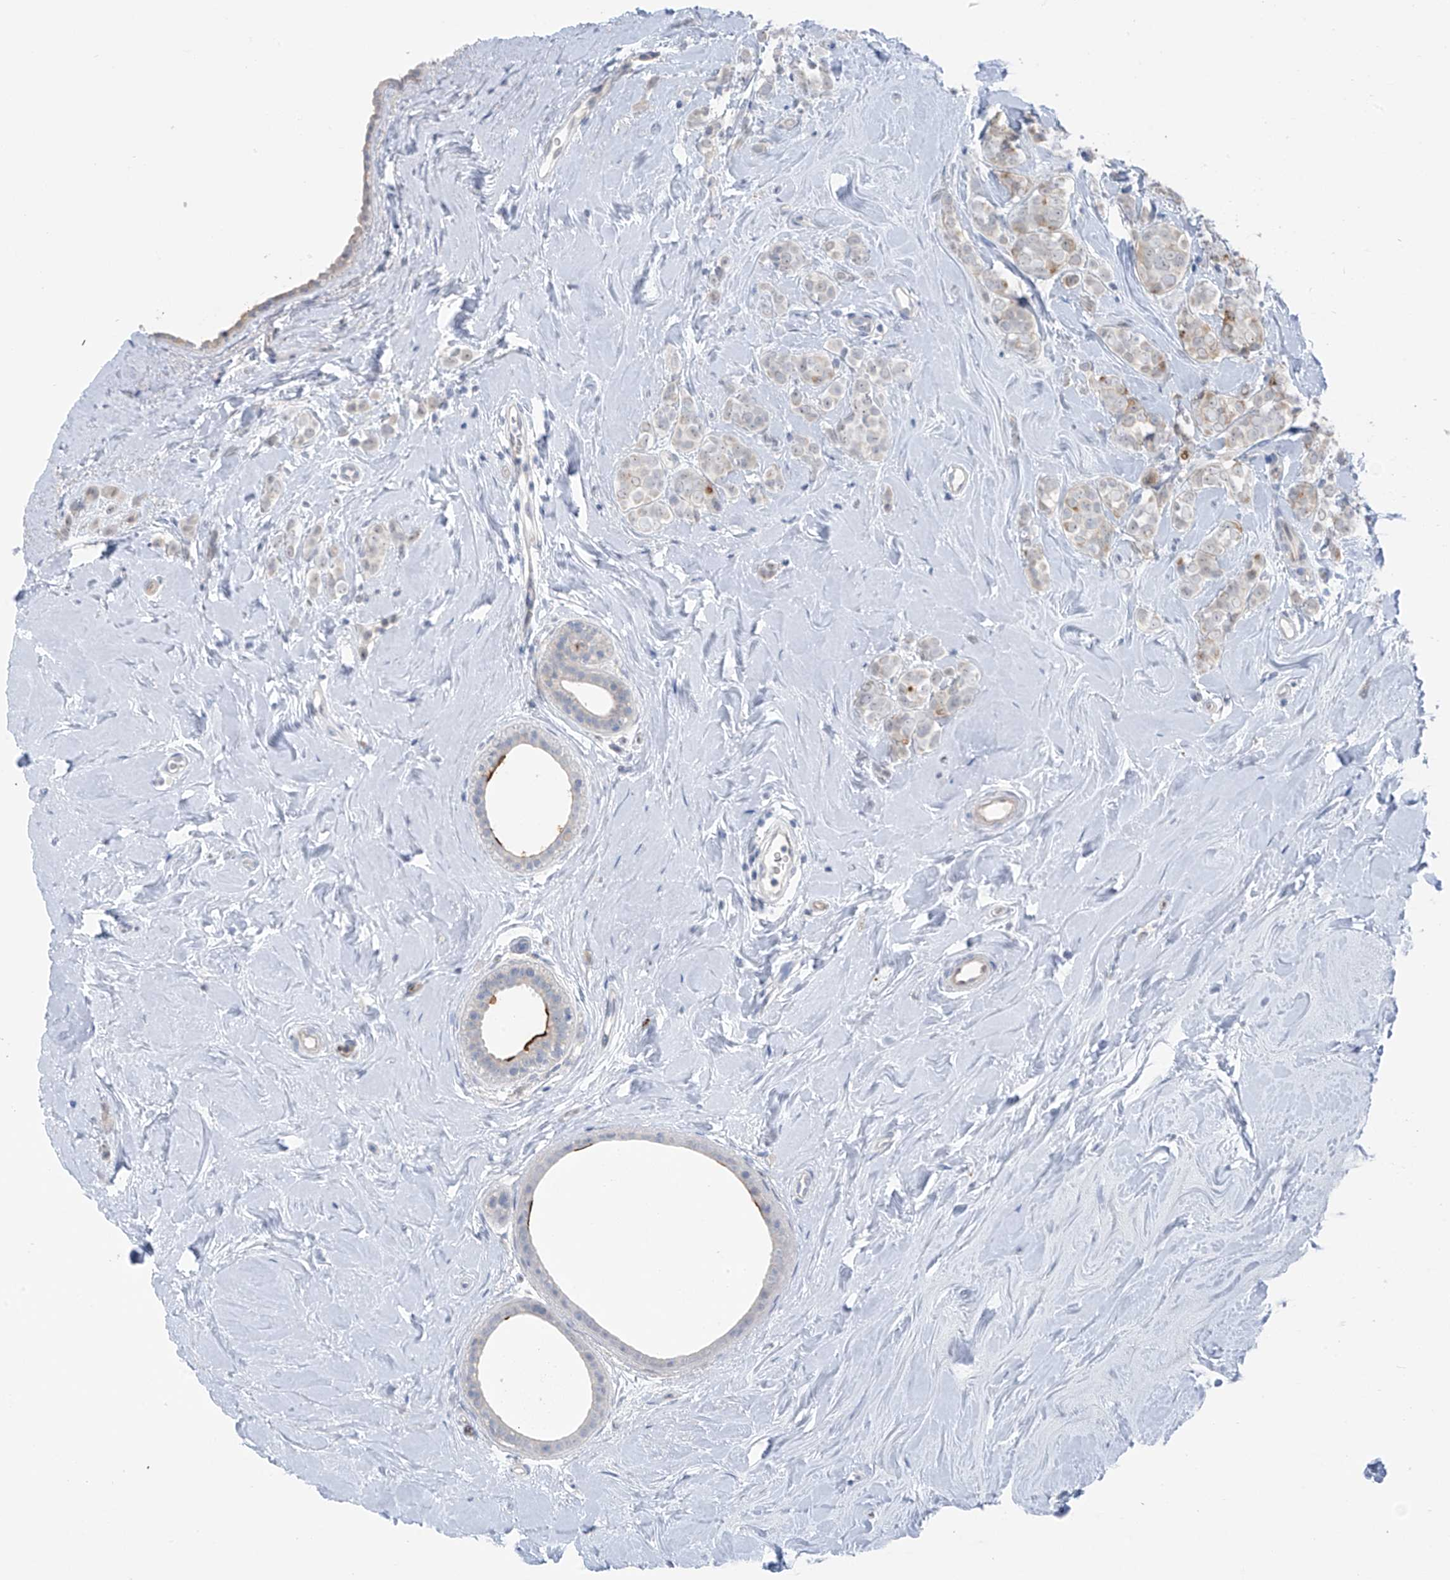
{"staining": {"intensity": "weak", "quantity": "<25%", "location": "cytoplasmic/membranous"}, "tissue": "breast cancer", "cell_type": "Tumor cells", "image_type": "cancer", "snomed": [{"axis": "morphology", "description": "Lobular carcinoma"}, {"axis": "topography", "description": "Breast"}], "caption": "An immunohistochemistry (IHC) image of breast lobular carcinoma is shown. There is no staining in tumor cells of breast lobular carcinoma.", "gene": "ZNF793", "patient": {"sex": "female", "age": 47}}